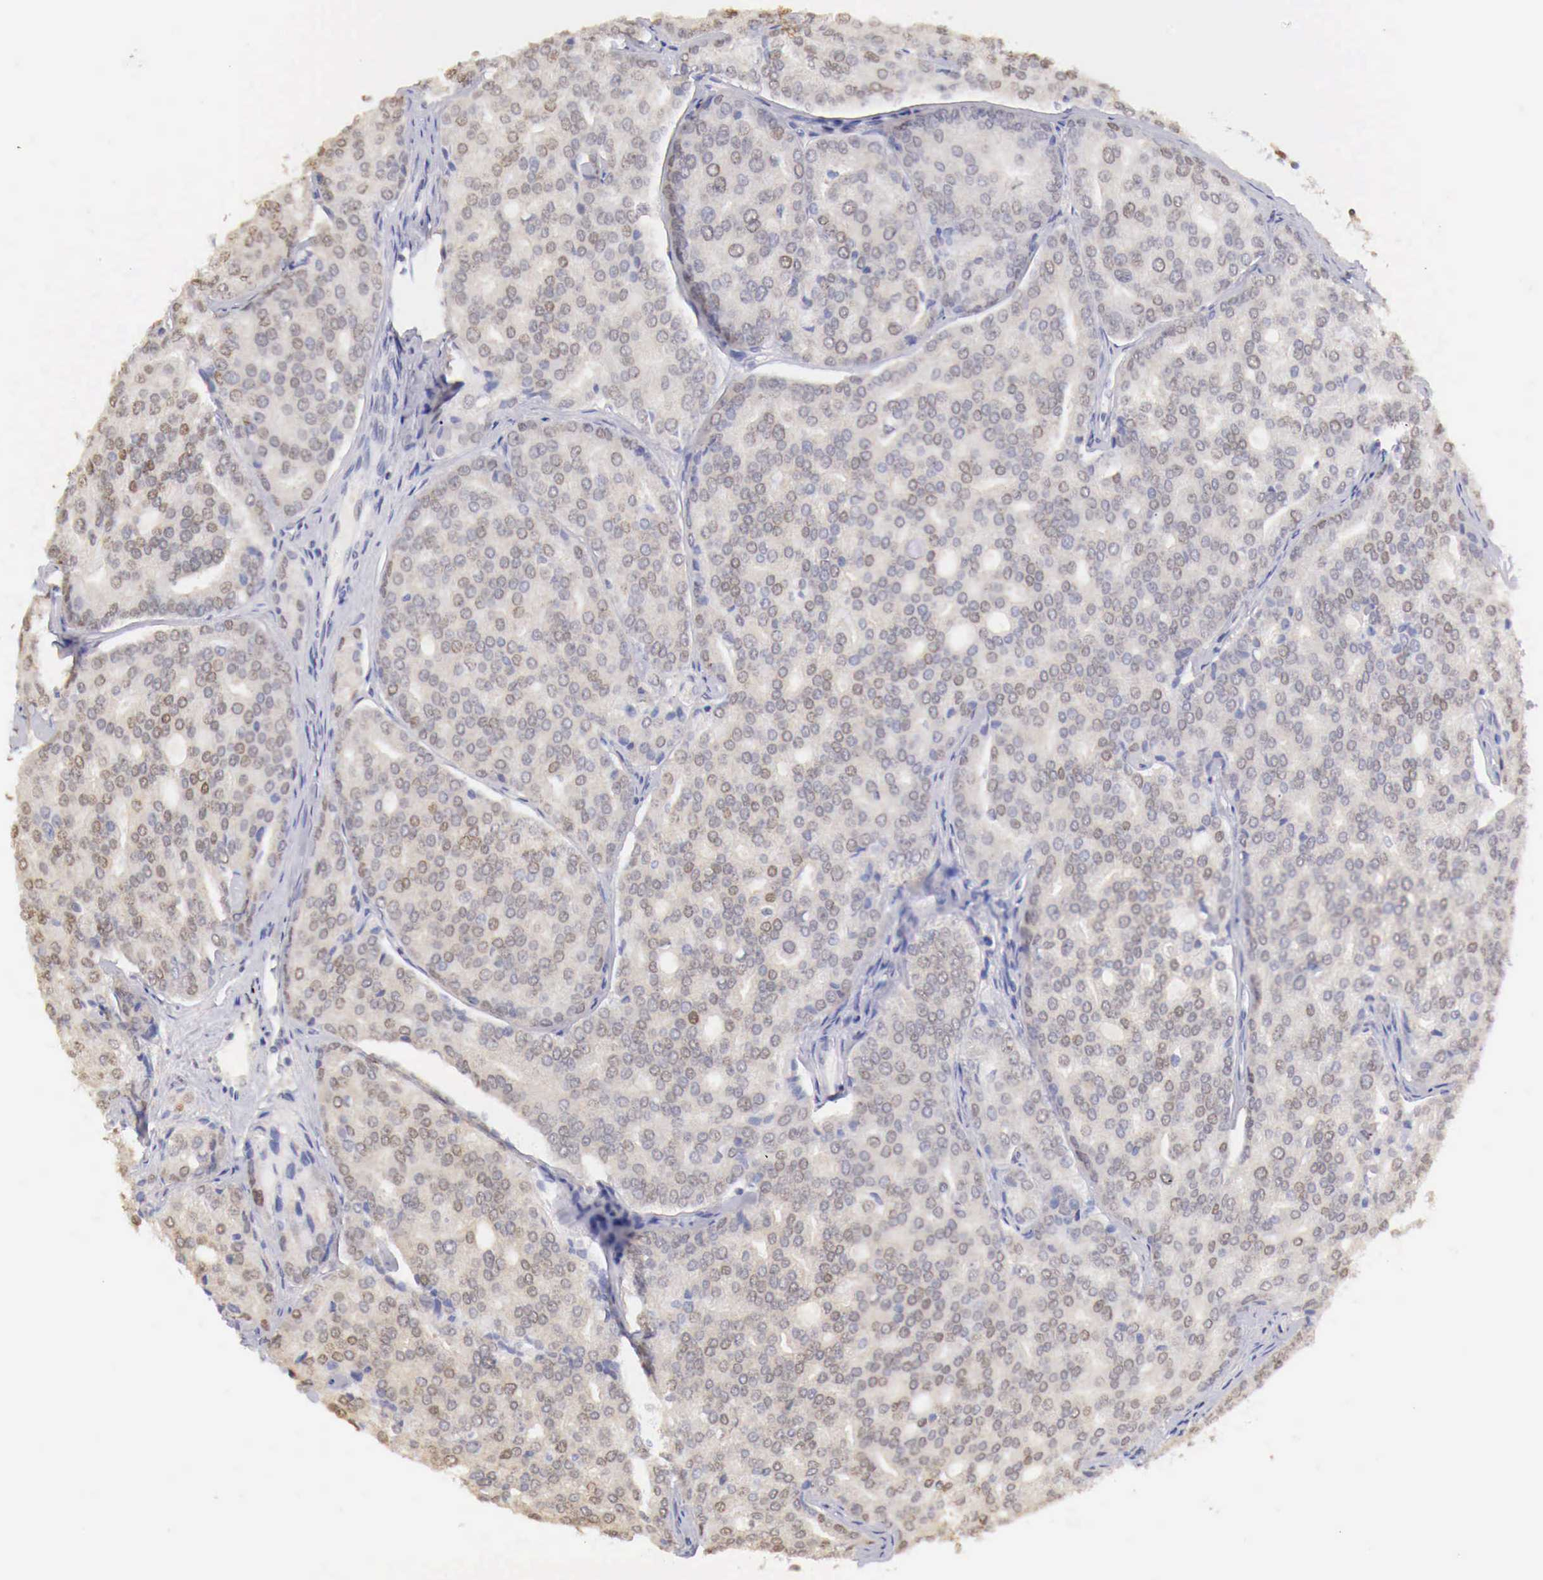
{"staining": {"intensity": "weak", "quantity": "25%-75%", "location": "cytoplasmic/membranous,nuclear"}, "tissue": "prostate cancer", "cell_type": "Tumor cells", "image_type": "cancer", "snomed": [{"axis": "morphology", "description": "Adenocarcinoma, High grade"}, {"axis": "topography", "description": "Prostate"}], "caption": "Prostate cancer (high-grade adenocarcinoma) was stained to show a protein in brown. There is low levels of weak cytoplasmic/membranous and nuclear expression in about 25%-75% of tumor cells.", "gene": "UBA1", "patient": {"sex": "male", "age": 64}}